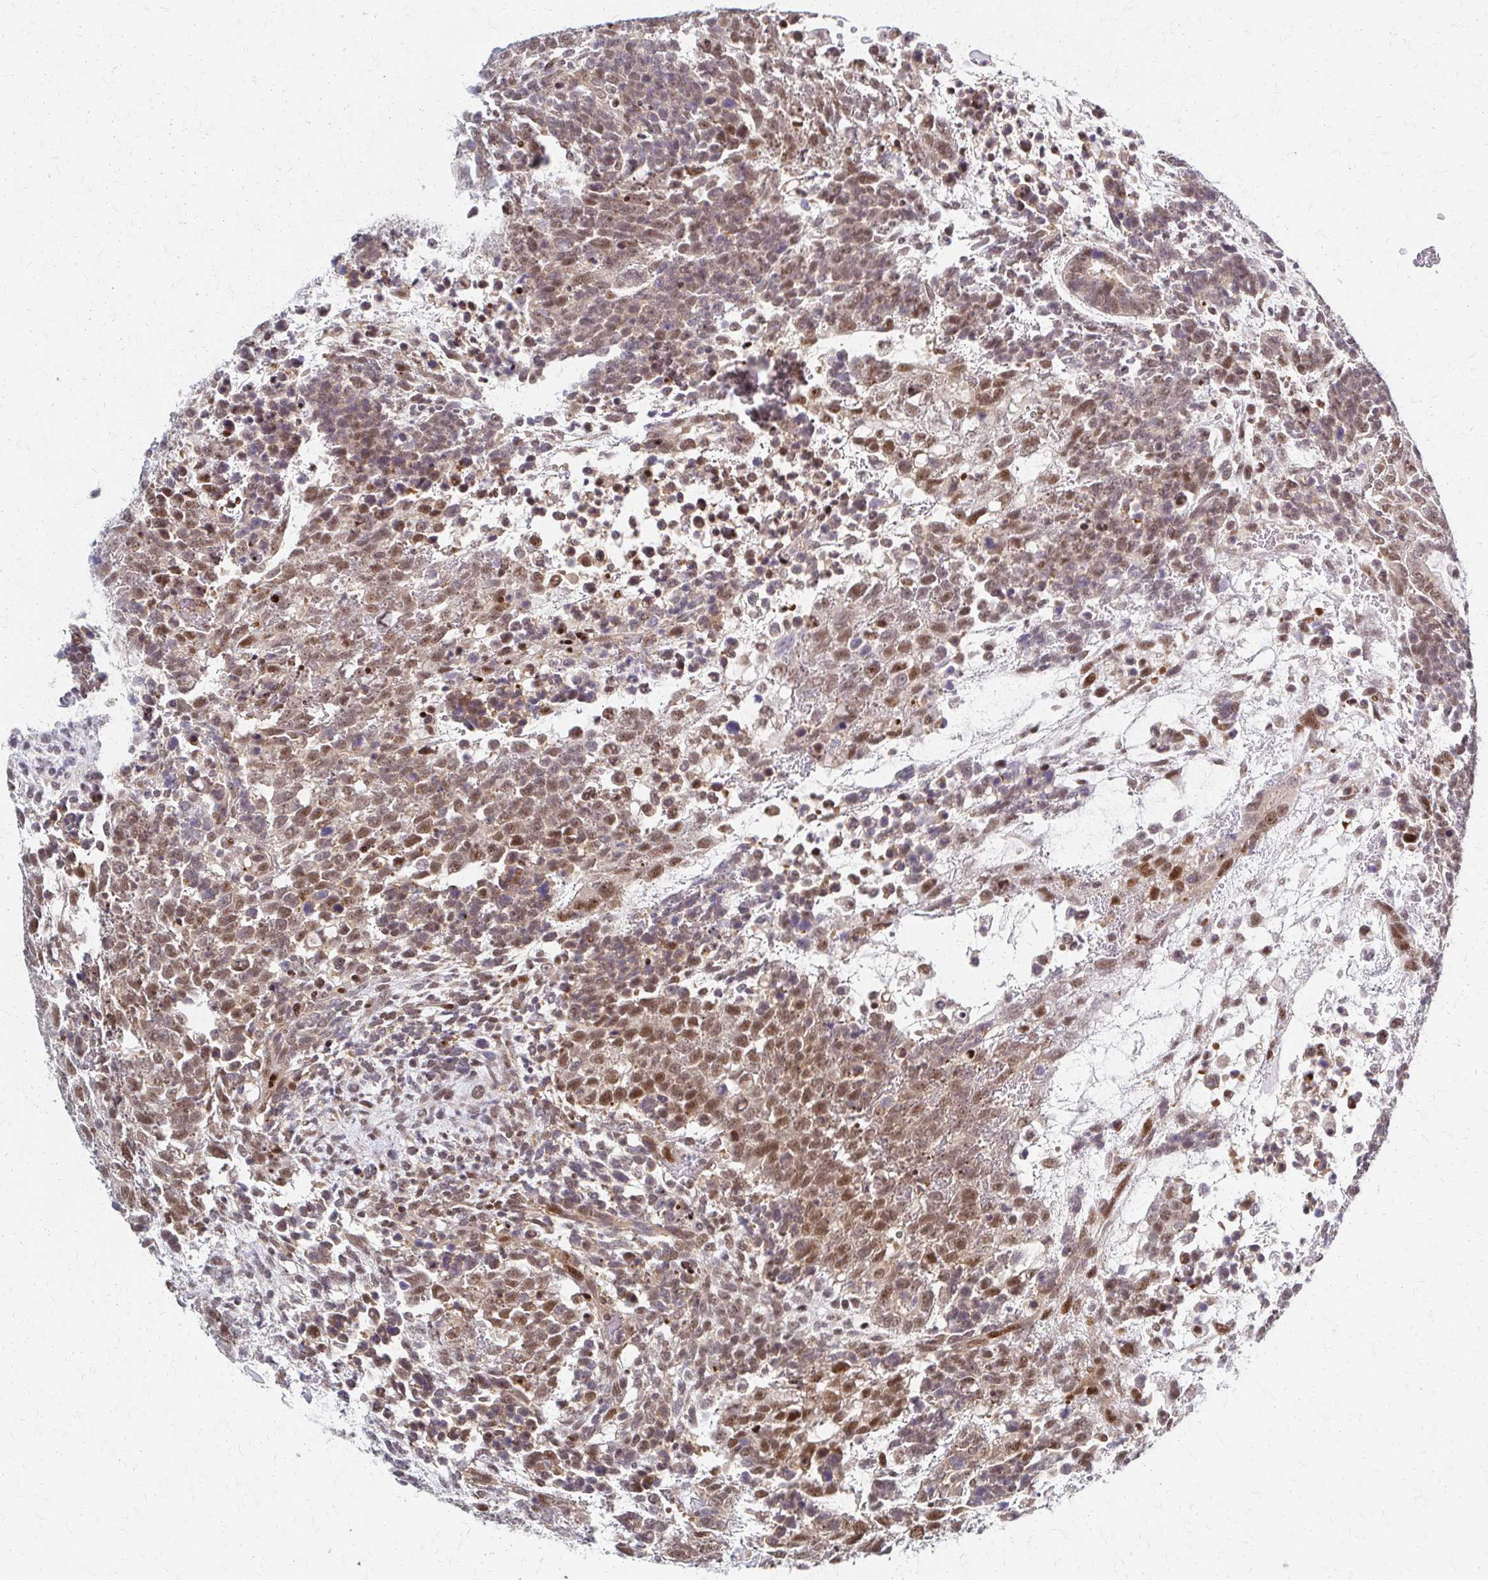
{"staining": {"intensity": "moderate", "quantity": ">75%", "location": "nuclear"}, "tissue": "testis cancer", "cell_type": "Tumor cells", "image_type": "cancer", "snomed": [{"axis": "morphology", "description": "Carcinoma, Embryonal, NOS"}, {"axis": "topography", "description": "Testis"}], "caption": "Testis cancer (embryonal carcinoma) stained for a protein (brown) displays moderate nuclear positive expression in about >75% of tumor cells.", "gene": "PSMD7", "patient": {"sex": "male", "age": 23}}